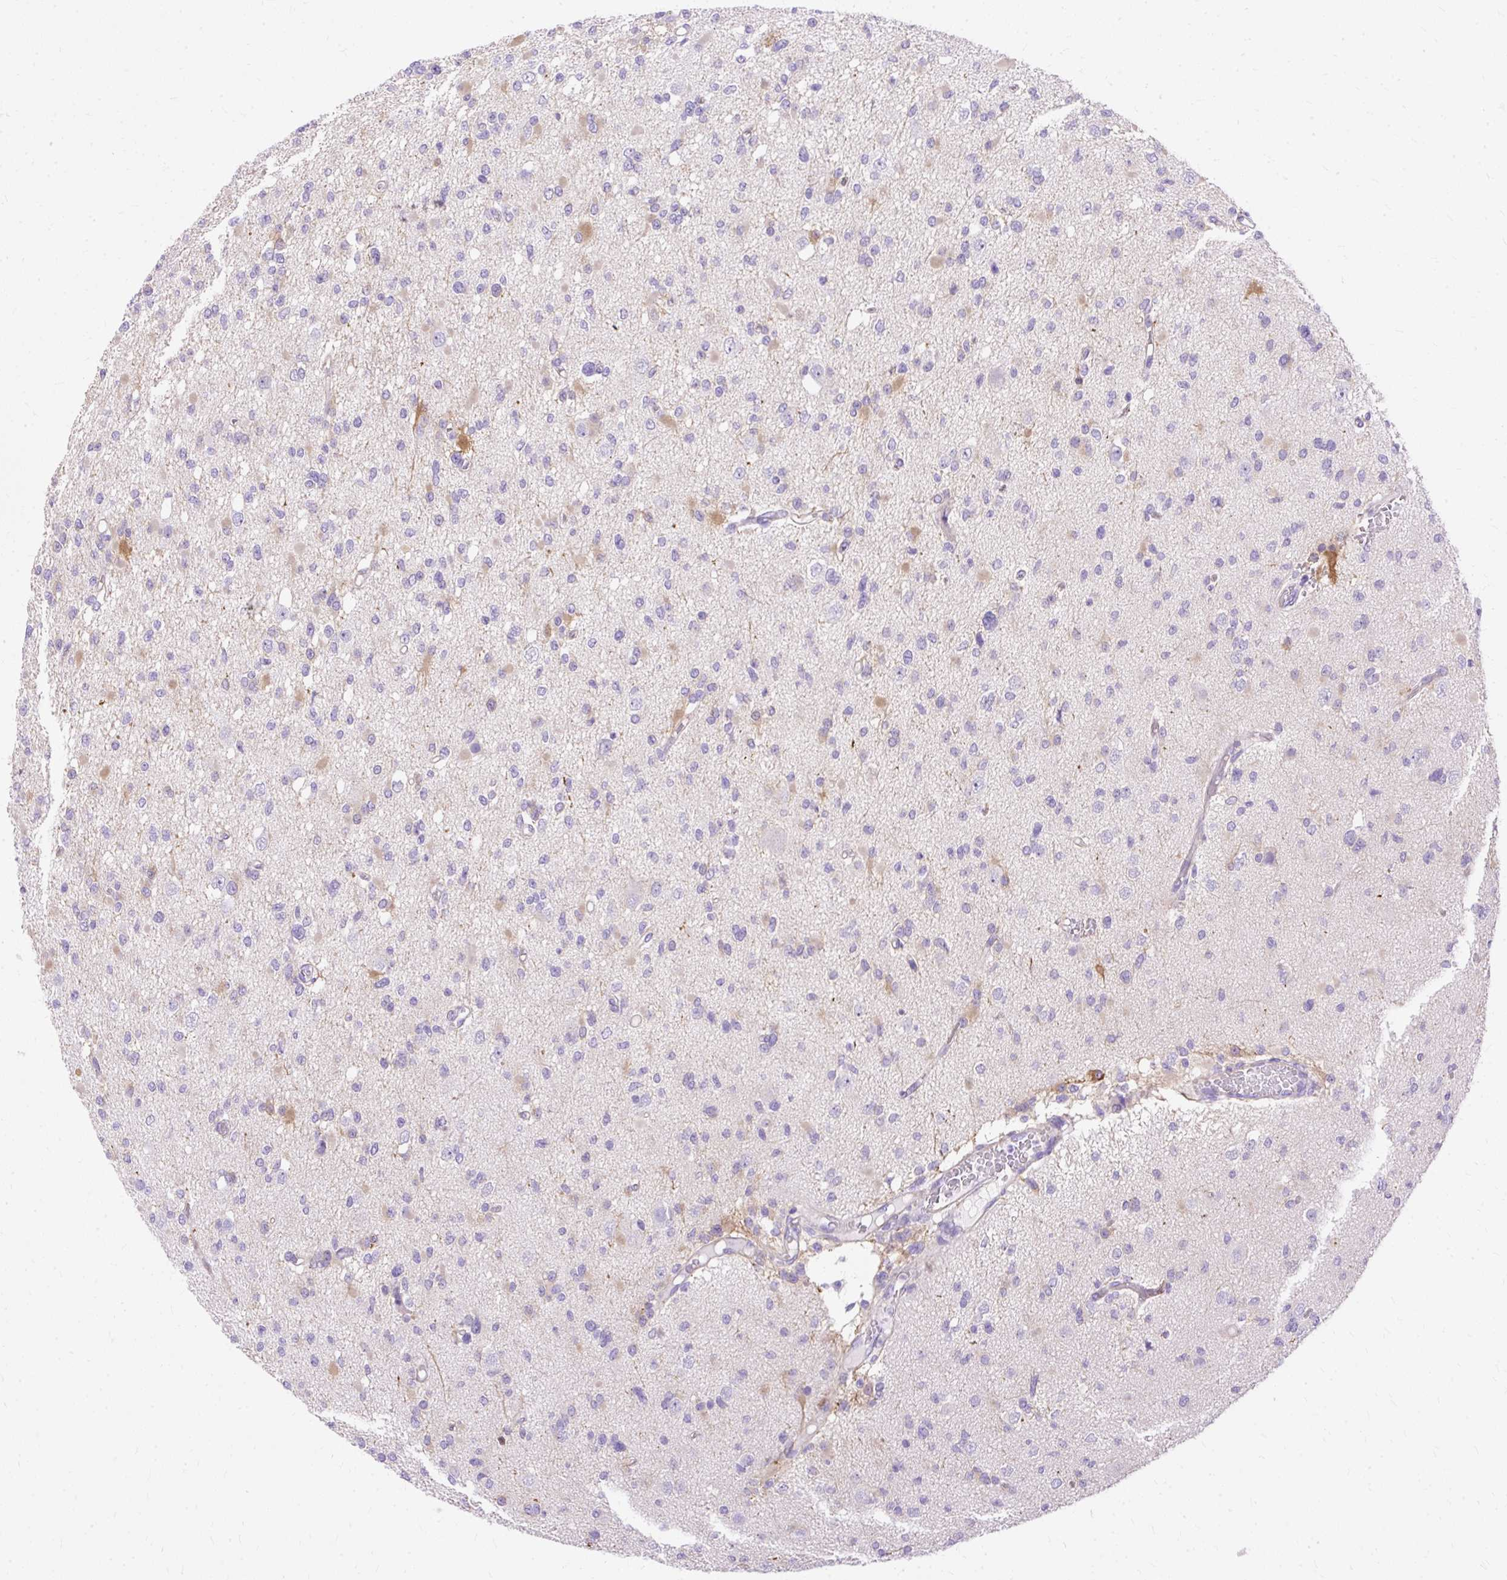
{"staining": {"intensity": "negative", "quantity": "none", "location": "none"}, "tissue": "glioma", "cell_type": "Tumor cells", "image_type": "cancer", "snomed": [{"axis": "morphology", "description": "Glioma, malignant, Low grade"}, {"axis": "topography", "description": "Brain"}], "caption": "High magnification brightfield microscopy of malignant glioma (low-grade) stained with DAB (brown) and counterstained with hematoxylin (blue): tumor cells show no significant positivity.", "gene": "MYO6", "patient": {"sex": "female", "age": 22}}